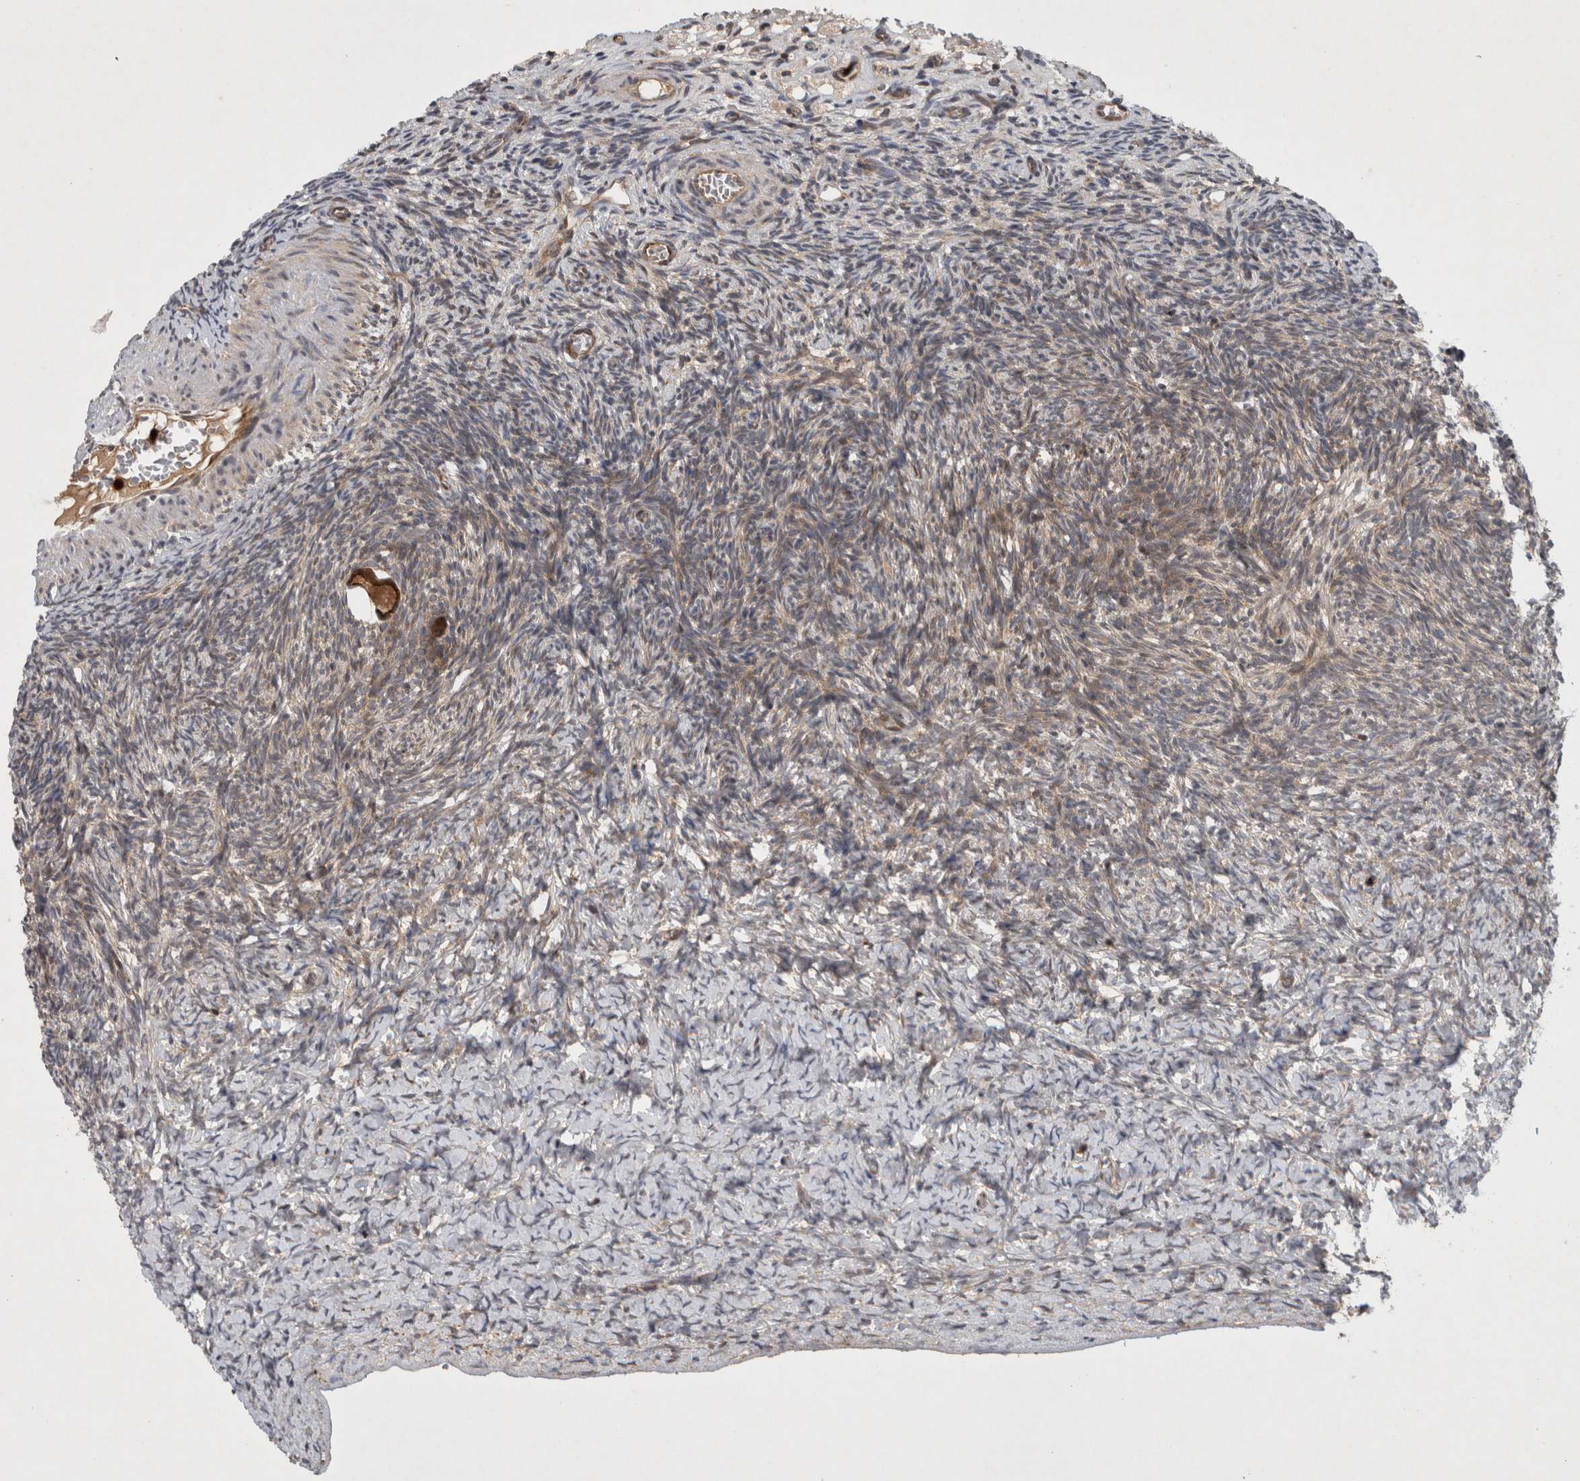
{"staining": {"intensity": "moderate", "quantity": ">75%", "location": "cytoplasmic/membranous"}, "tissue": "ovary", "cell_type": "Follicle cells", "image_type": "normal", "snomed": [{"axis": "morphology", "description": "Normal tissue, NOS"}, {"axis": "topography", "description": "Ovary"}], "caption": "Brown immunohistochemical staining in normal human ovary shows moderate cytoplasmic/membranous expression in approximately >75% of follicle cells. (Stains: DAB in brown, nuclei in blue, Microscopy: brightfield microscopy at high magnification).", "gene": "PDCD2", "patient": {"sex": "female", "age": 34}}